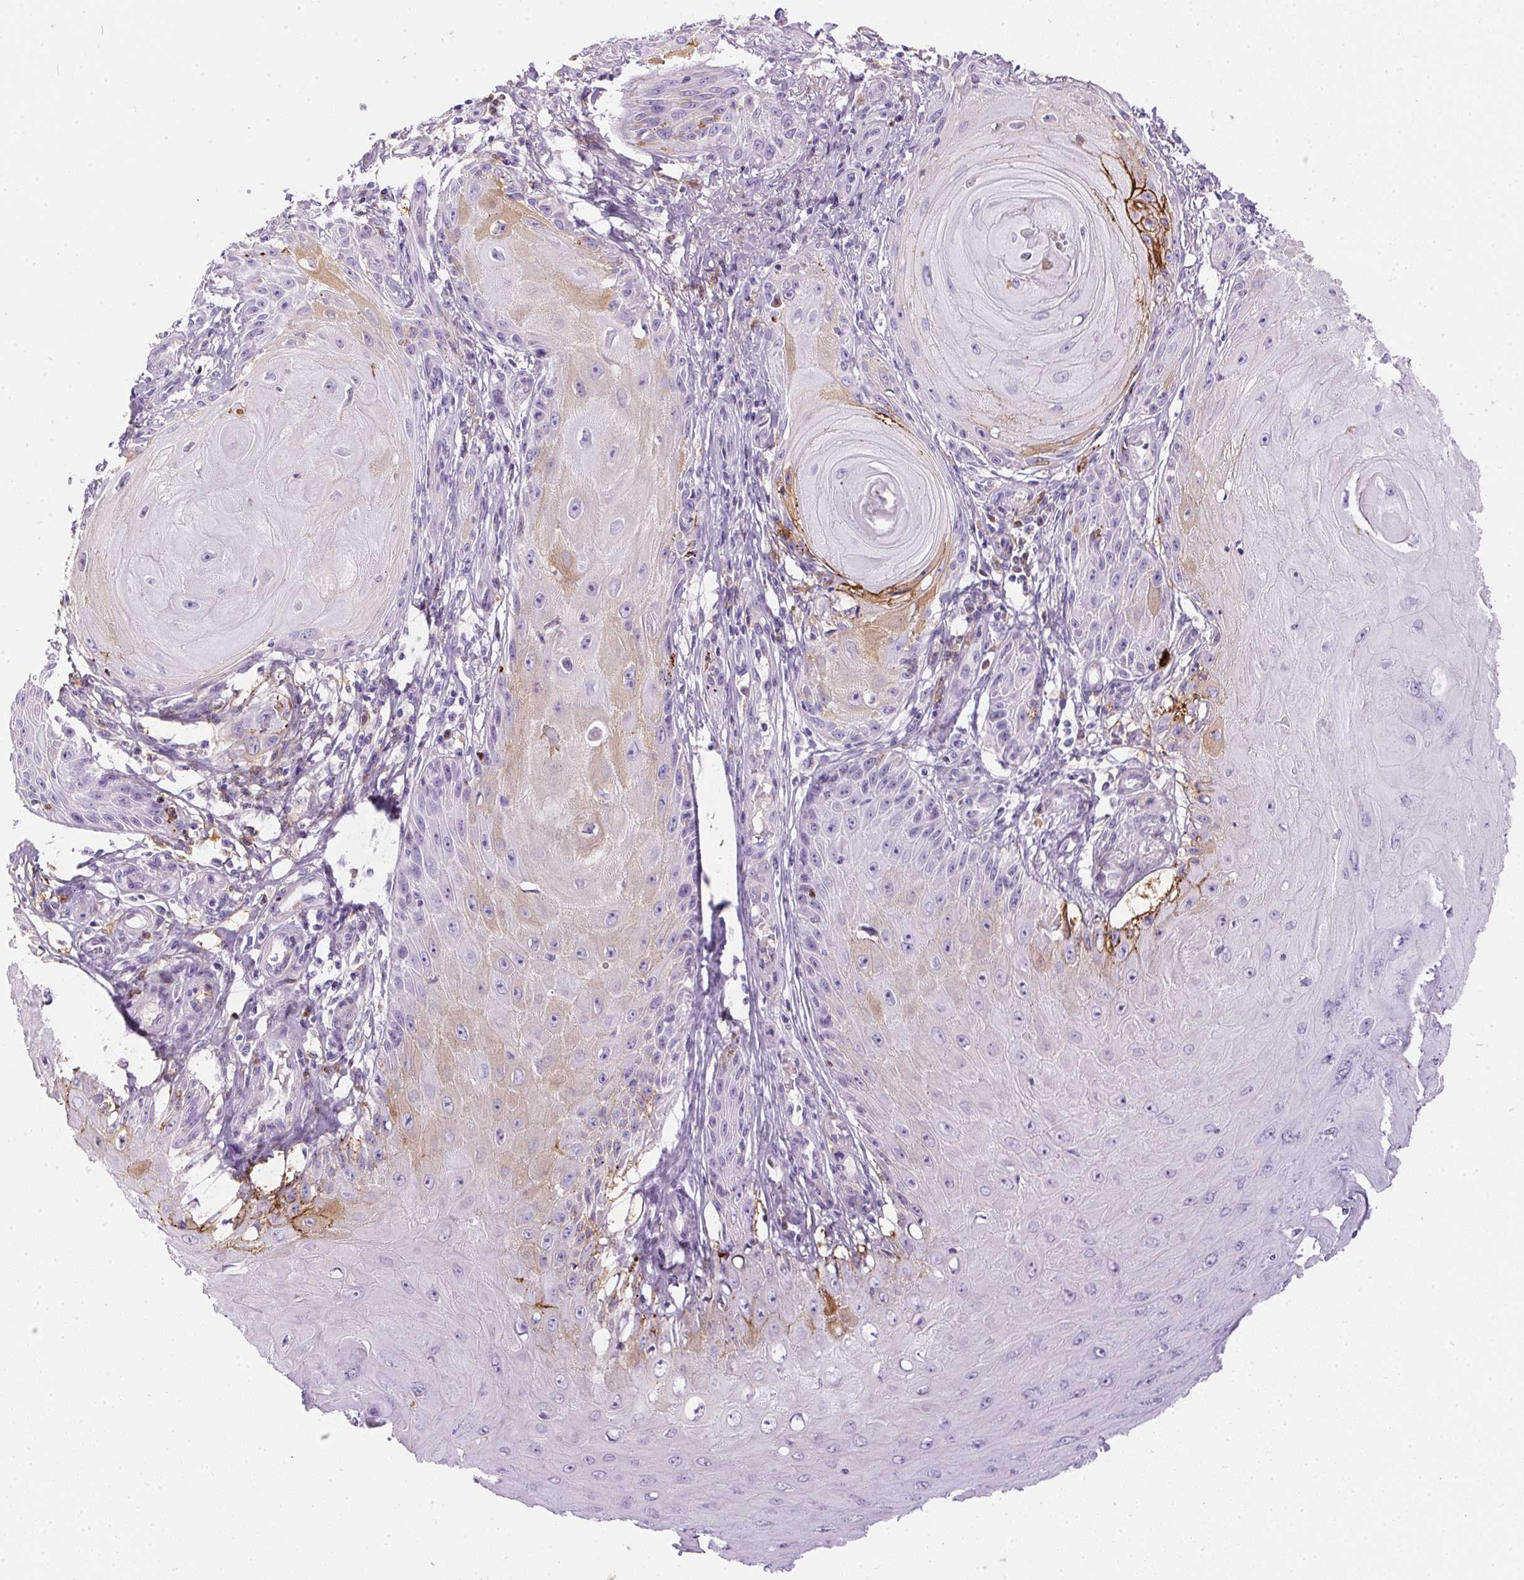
{"staining": {"intensity": "moderate", "quantity": "<25%", "location": "cytoplasmic/membranous"}, "tissue": "skin cancer", "cell_type": "Tumor cells", "image_type": "cancer", "snomed": [{"axis": "morphology", "description": "Squamous cell carcinoma, NOS"}, {"axis": "topography", "description": "Skin"}], "caption": "Human squamous cell carcinoma (skin) stained for a protein (brown) reveals moderate cytoplasmic/membranous positive staining in approximately <25% of tumor cells.", "gene": "ORM1", "patient": {"sex": "female", "age": 77}}